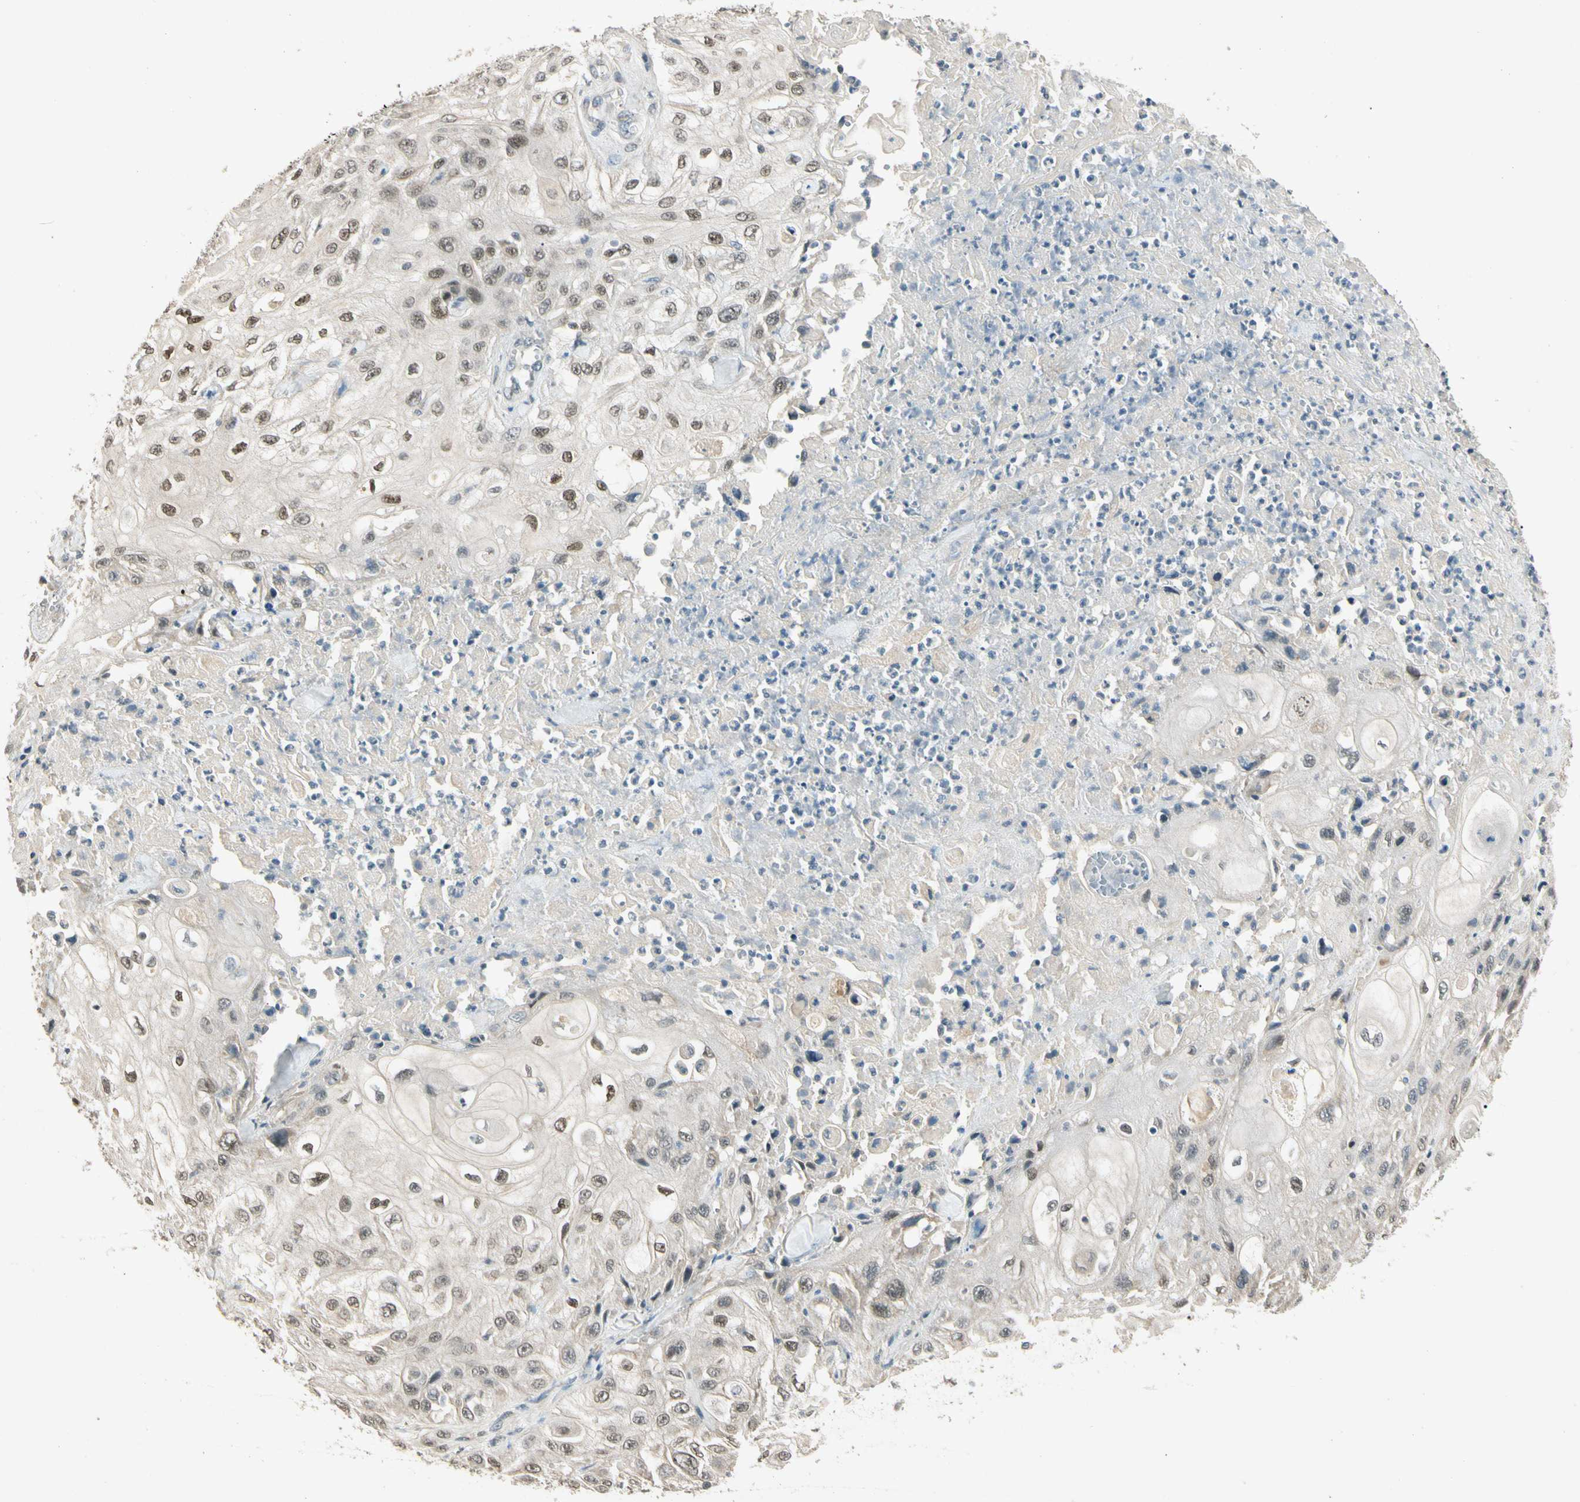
{"staining": {"intensity": "weak", "quantity": ">75%", "location": "cytoplasmic/membranous,nuclear"}, "tissue": "skin cancer", "cell_type": "Tumor cells", "image_type": "cancer", "snomed": [{"axis": "morphology", "description": "Squamous cell carcinoma, NOS"}, {"axis": "morphology", "description": "Squamous cell carcinoma, metastatic, NOS"}, {"axis": "topography", "description": "Skin"}, {"axis": "topography", "description": "Lymph node"}], "caption": "Weak cytoplasmic/membranous and nuclear staining for a protein is appreciated in approximately >75% of tumor cells of skin cancer using immunohistochemistry.", "gene": "ZBTB4", "patient": {"sex": "male", "age": 75}}